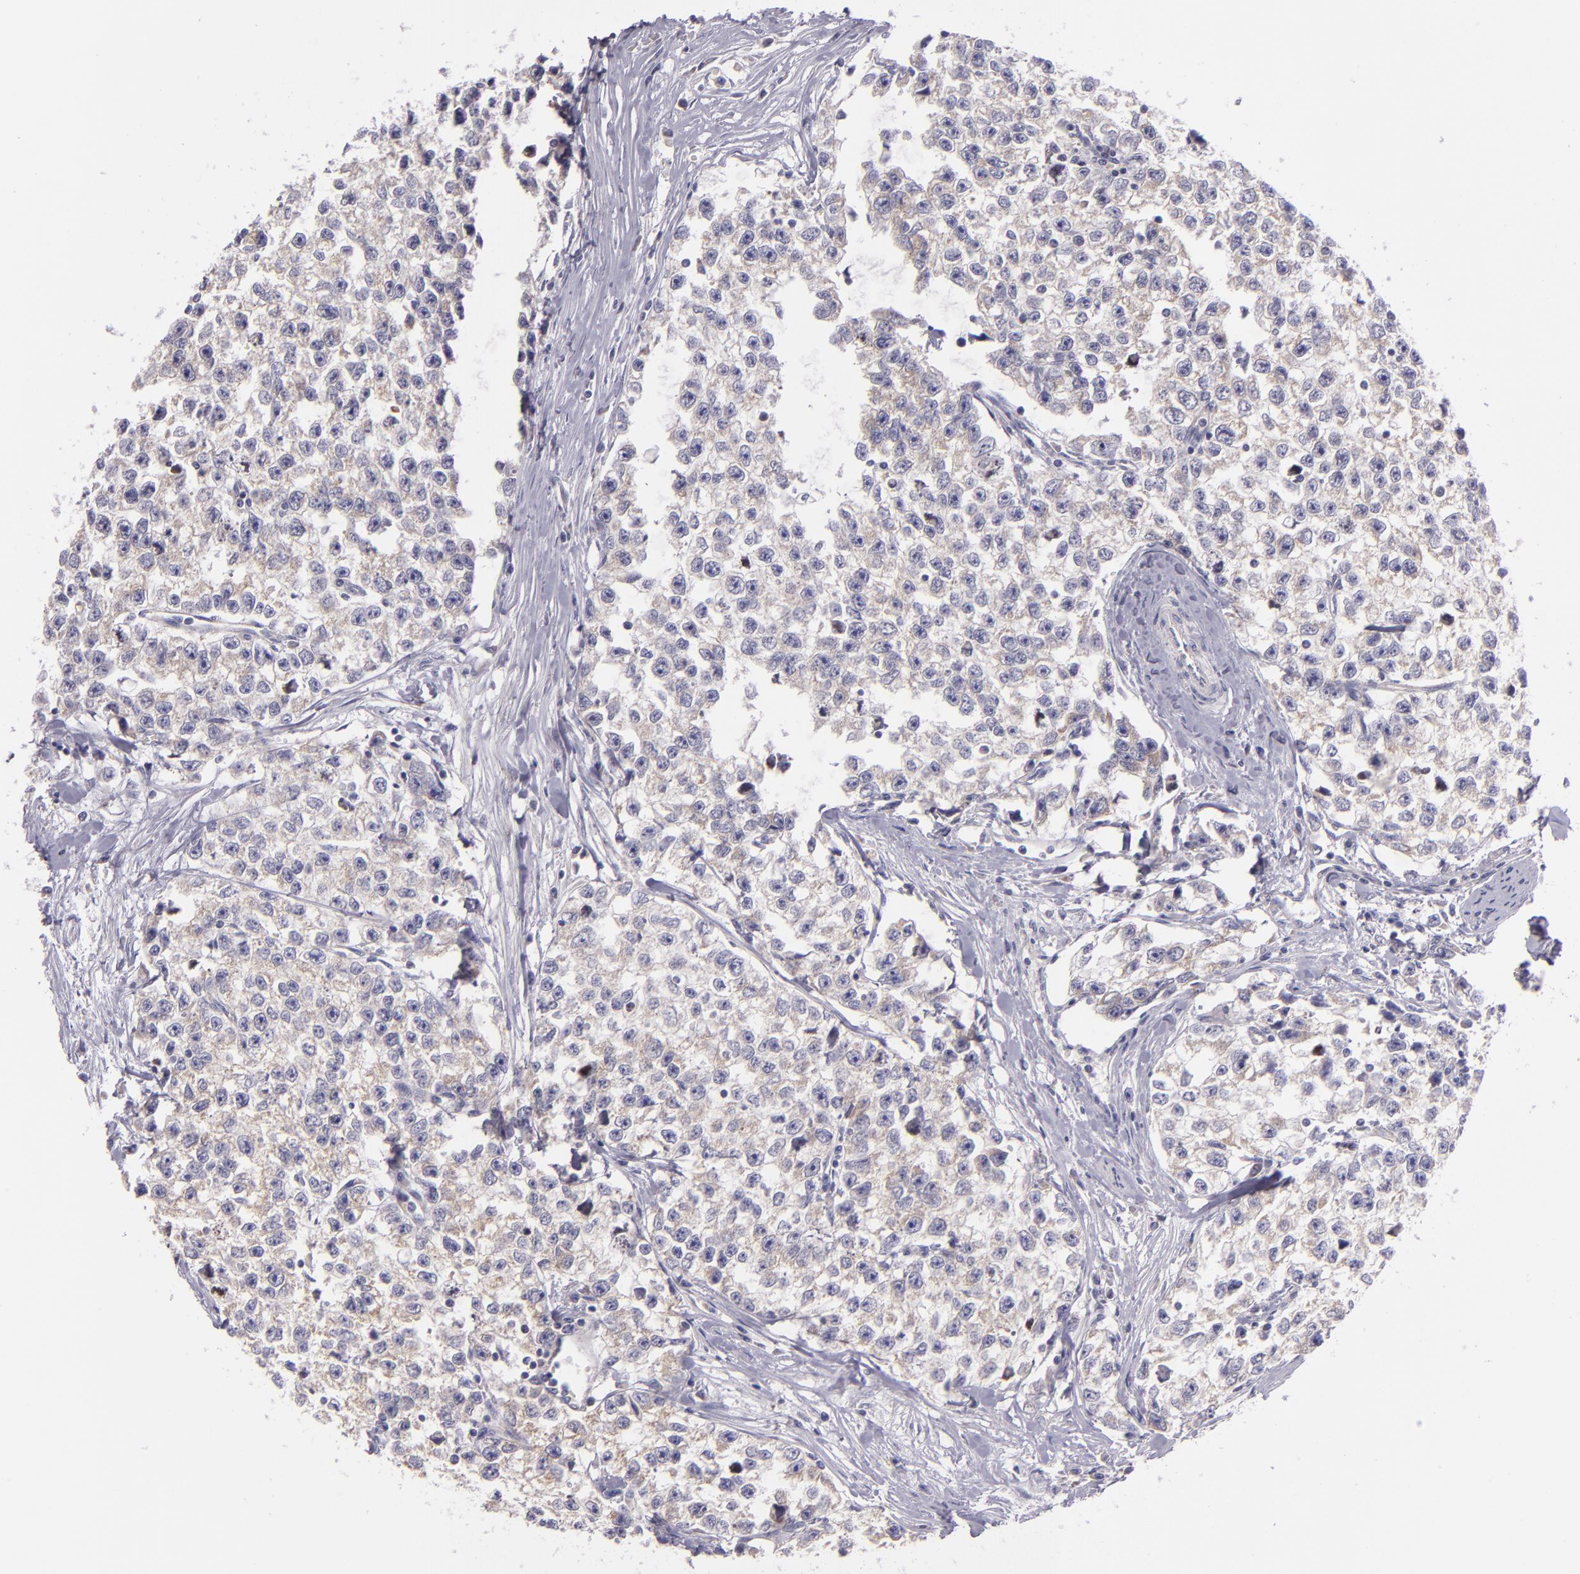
{"staining": {"intensity": "weak", "quantity": "<25%", "location": "cytoplasmic/membranous"}, "tissue": "testis cancer", "cell_type": "Tumor cells", "image_type": "cancer", "snomed": [{"axis": "morphology", "description": "Seminoma, NOS"}, {"axis": "morphology", "description": "Carcinoma, Embryonal, NOS"}, {"axis": "topography", "description": "Testis"}], "caption": "The histopathology image shows no staining of tumor cells in embryonal carcinoma (testis).", "gene": "UPF3B", "patient": {"sex": "male", "age": 30}}